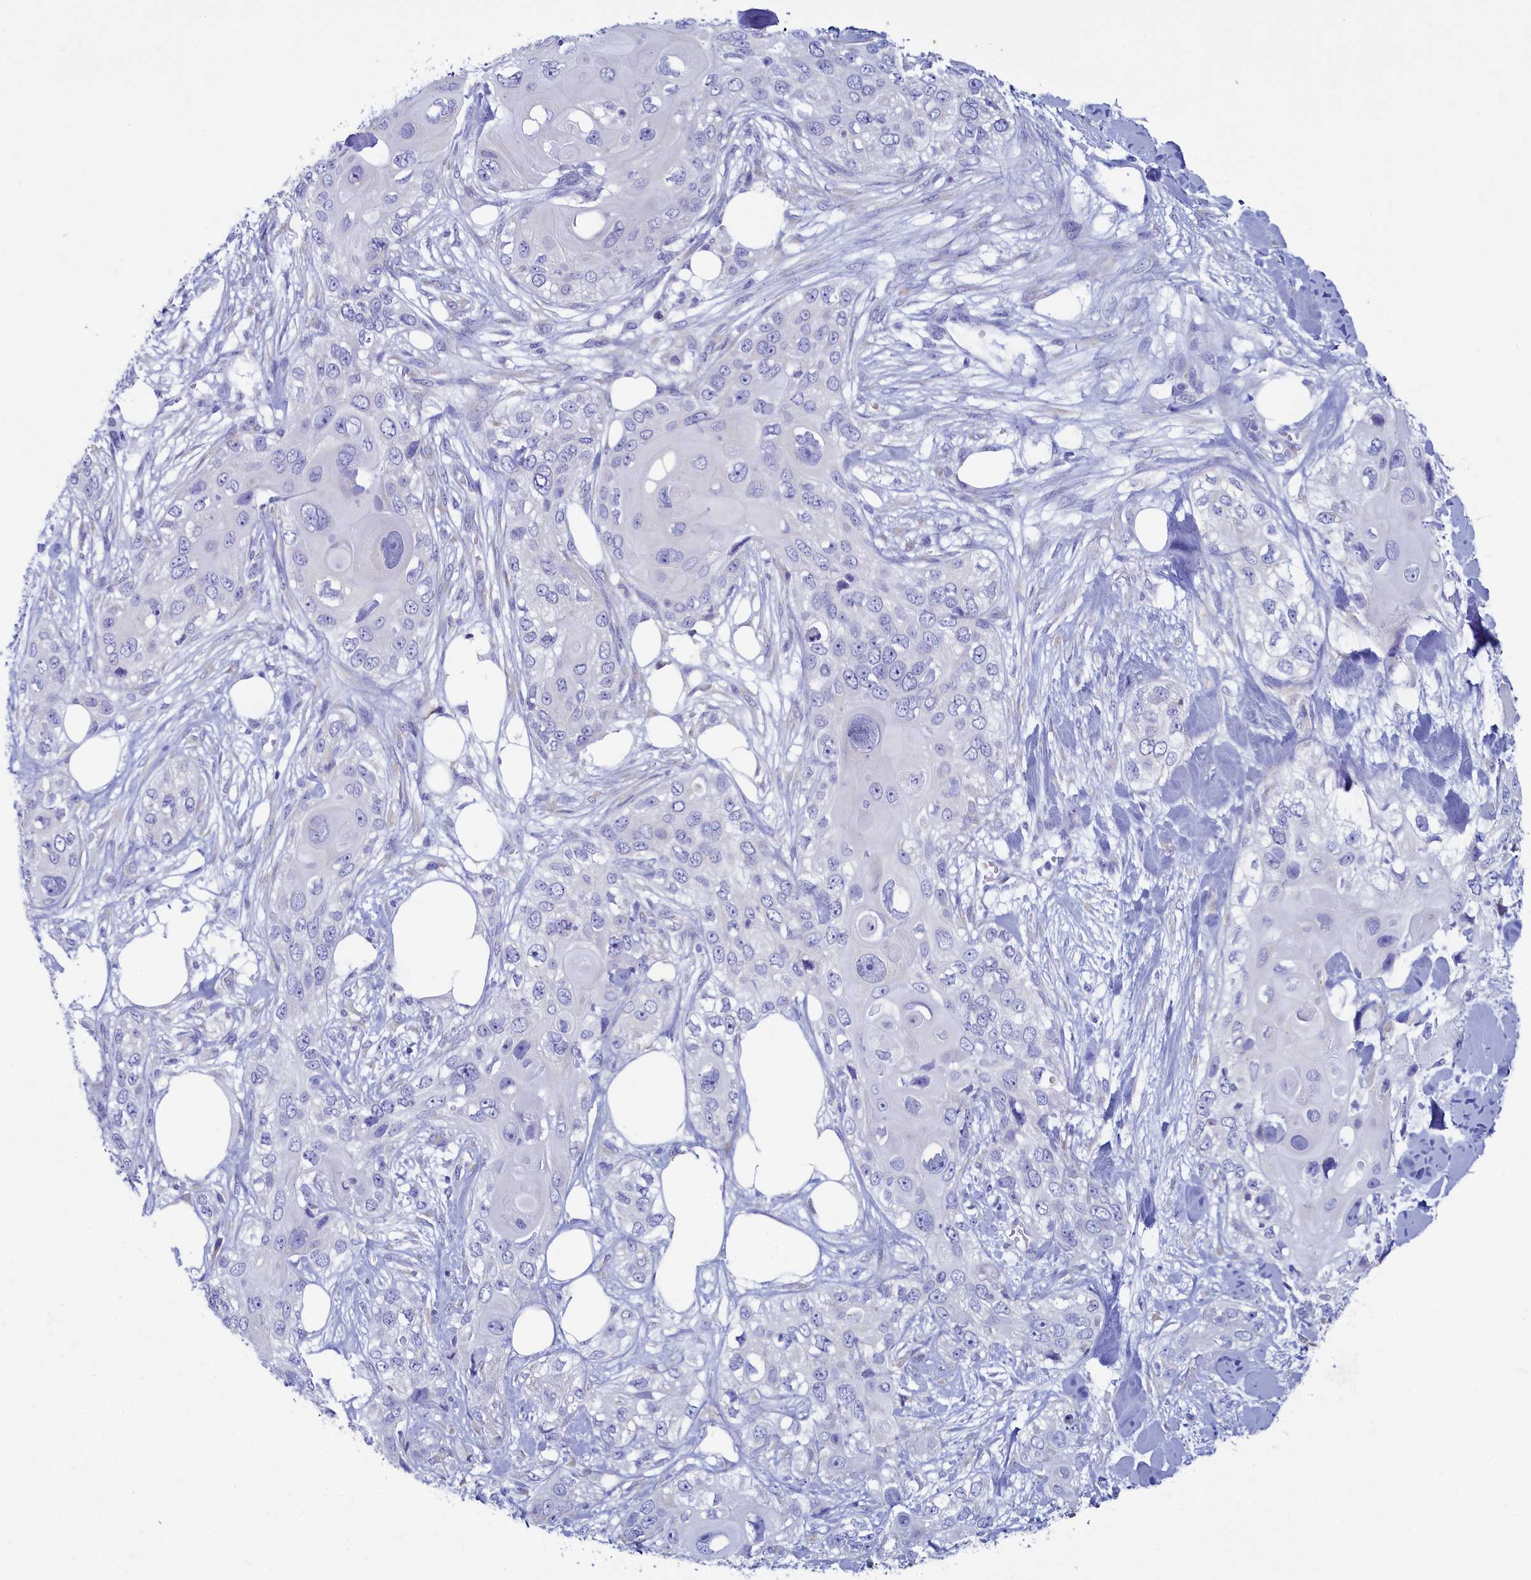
{"staining": {"intensity": "negative", "quantity": "none", "location": "none"}, "tissue": "skin cancer", "cell_type": "Tumor cells", "image_type": "cancer", "snomed": [{"axis": "morphology", "description": "Normal tissue, NOS"}, {"axis": "morphology", "description": "Squamous cell carcinoma, NOS"}, {"axis": "topography", "description": "Skin"}], "caption": "Micrograph shows no significant protein positivity in tumor cells of skin cancer.", "gene": "SKA3", "patient": {"sex": "male", "age": 72}}